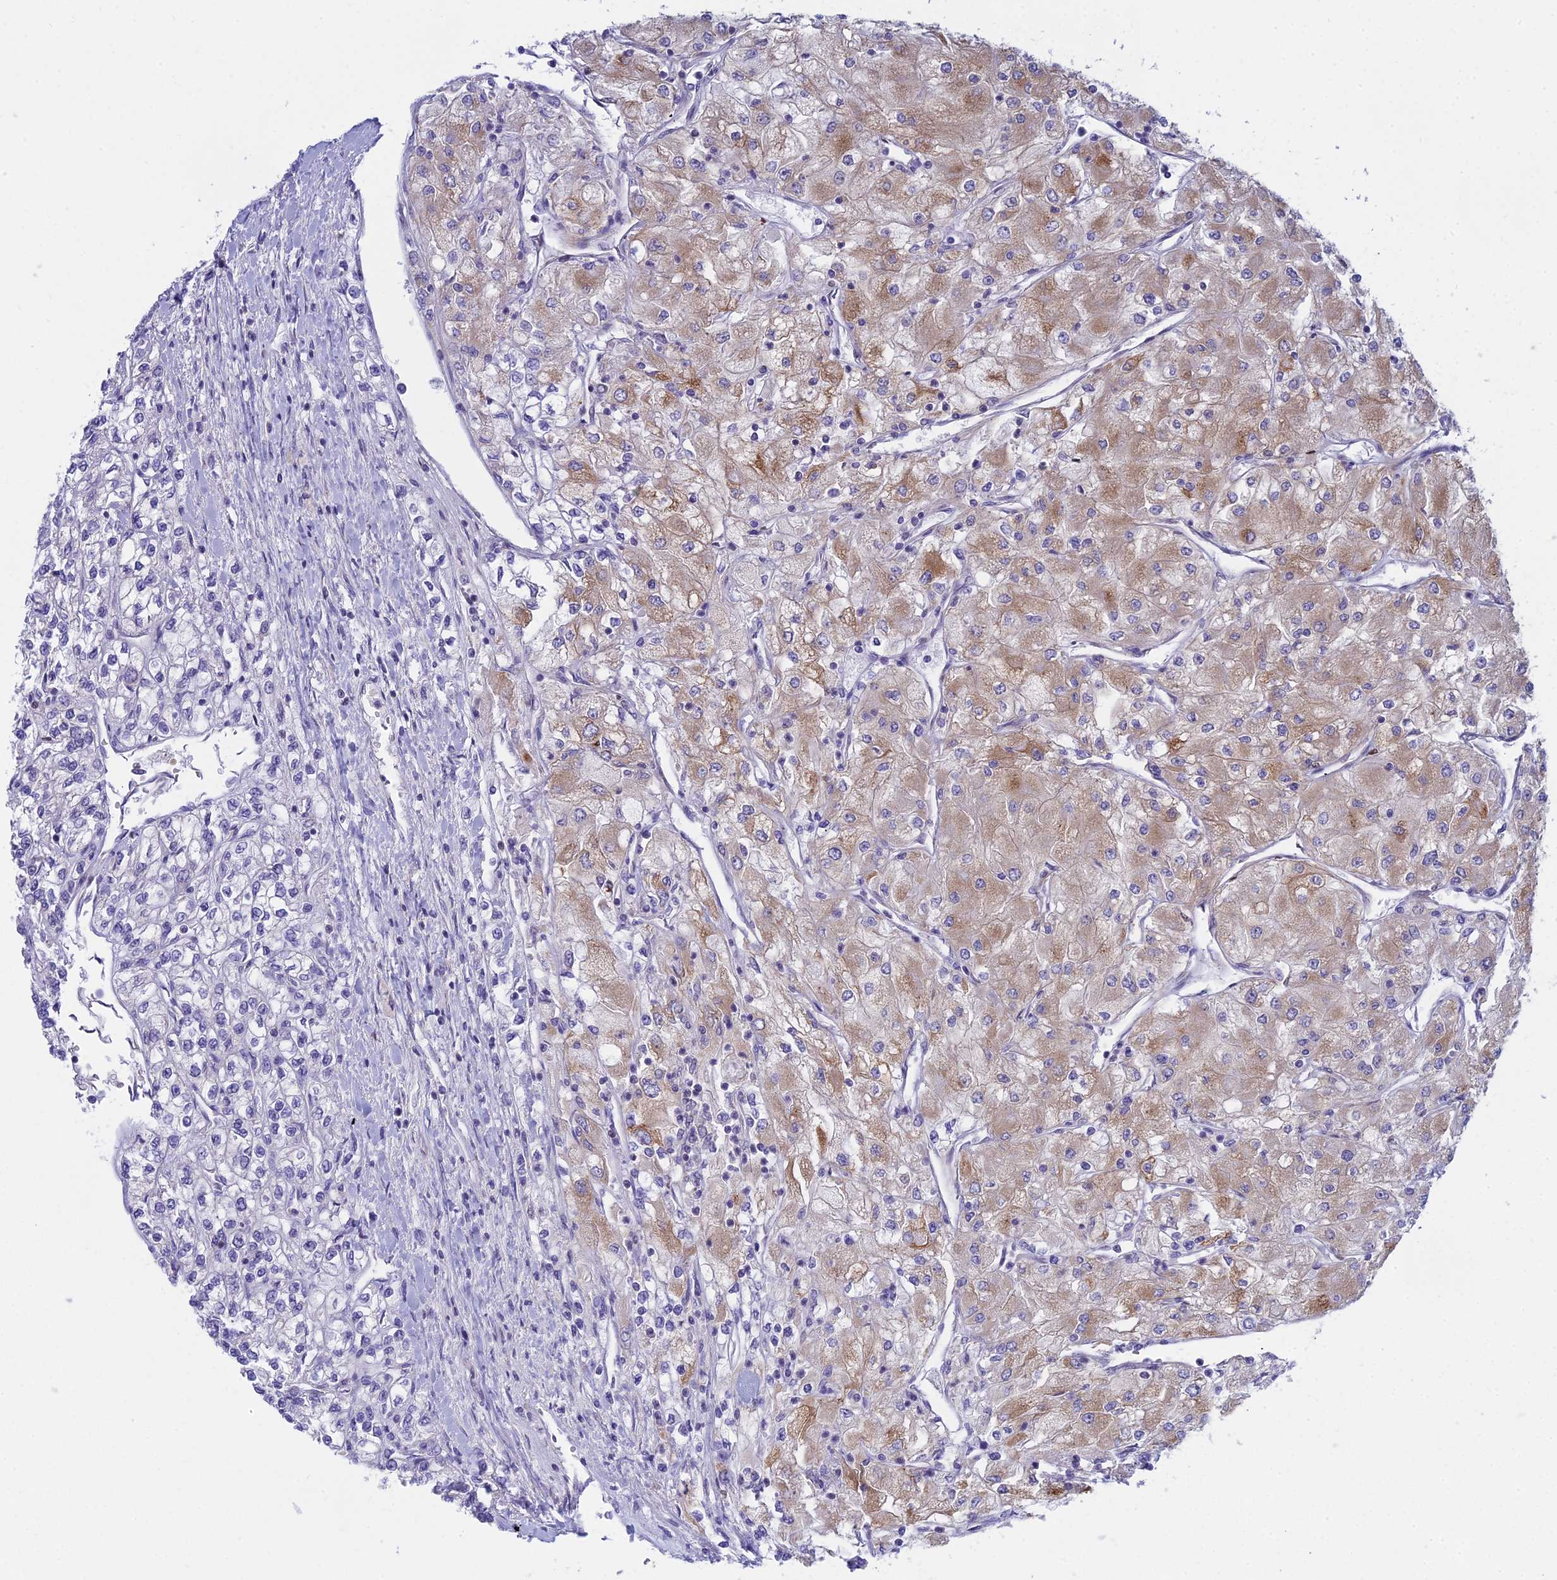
{"staining": {"intensity": "moderate", "quantity": "25%-75%", "location": "cytoplasmic/membranous"}, "tissue": "renal cancer", "cell_type": "Tumor cells", "image_type": "cancer", "snomed": [{"axis": "morphology", "description": "Adenocarcinoma, NOS"}, {"axis": "topography", "description": "Kidney"}], "caption": "Immunohistochemistry (IHC) of renal cancer (adenocarcinoma) reveals medium levels of moderate cytoplasmic/membranous positivity in approximately 25%-75% of tumor cells. Nuclei are stained in blue.", "gene": "PRR13", "patient": {"sex": "male", "age": 80}}